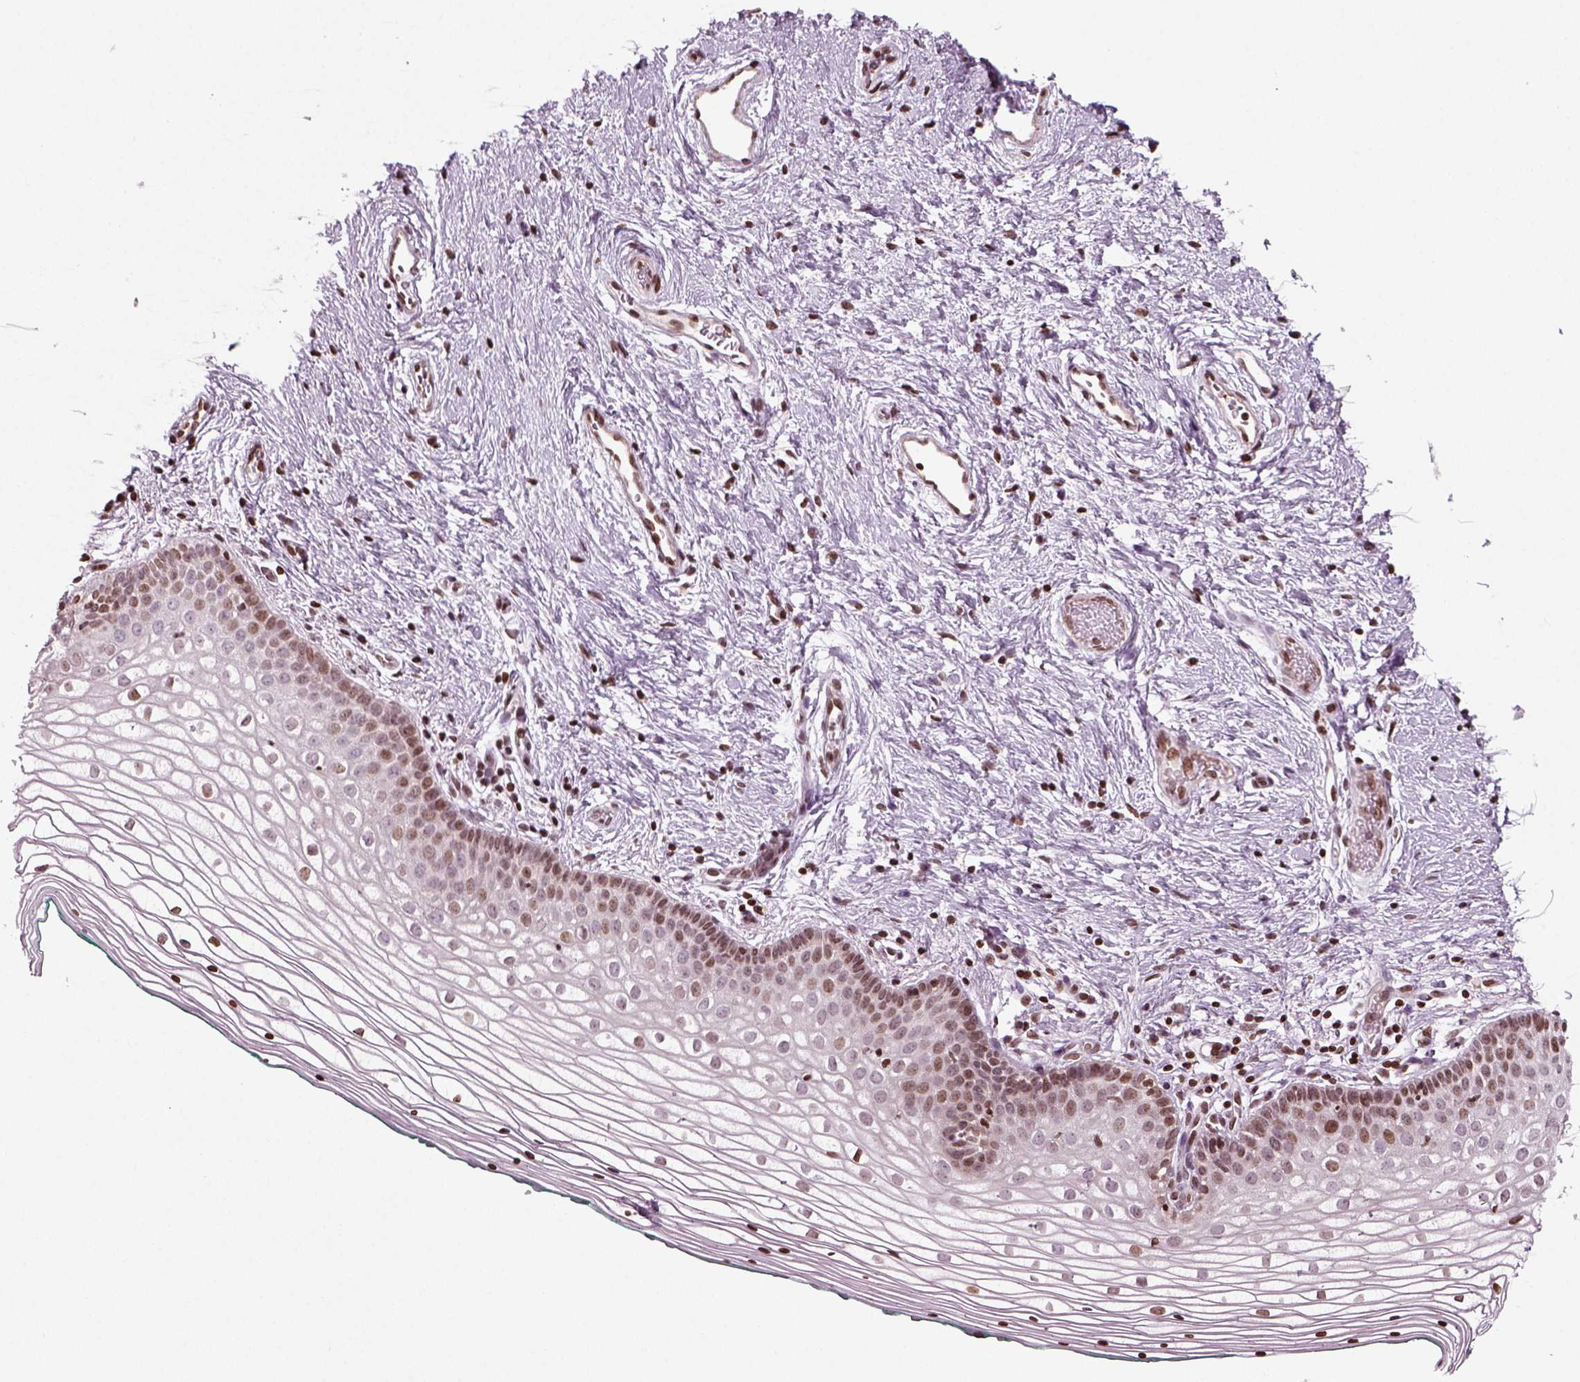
{"staining": {"intensity": "moderate", "quantity": "25%-75%", "location": "nuclear"}, "tissue": "vagina", "cell_type": "Squamous epithelial cells", "image_type": "normal", "snomed": [{"axis": "morphology", "description": "Normal tissue, NOS"}, {"axis": "topography", "description": "Vagina"}], "caption": "Human vagina stained with a brown dye shows moderate nuclear positive positivity in about 25%-75% of squamous epithelial cells.", "gene": "HEYL", "patient": {"sex": "female", "age": 36}}